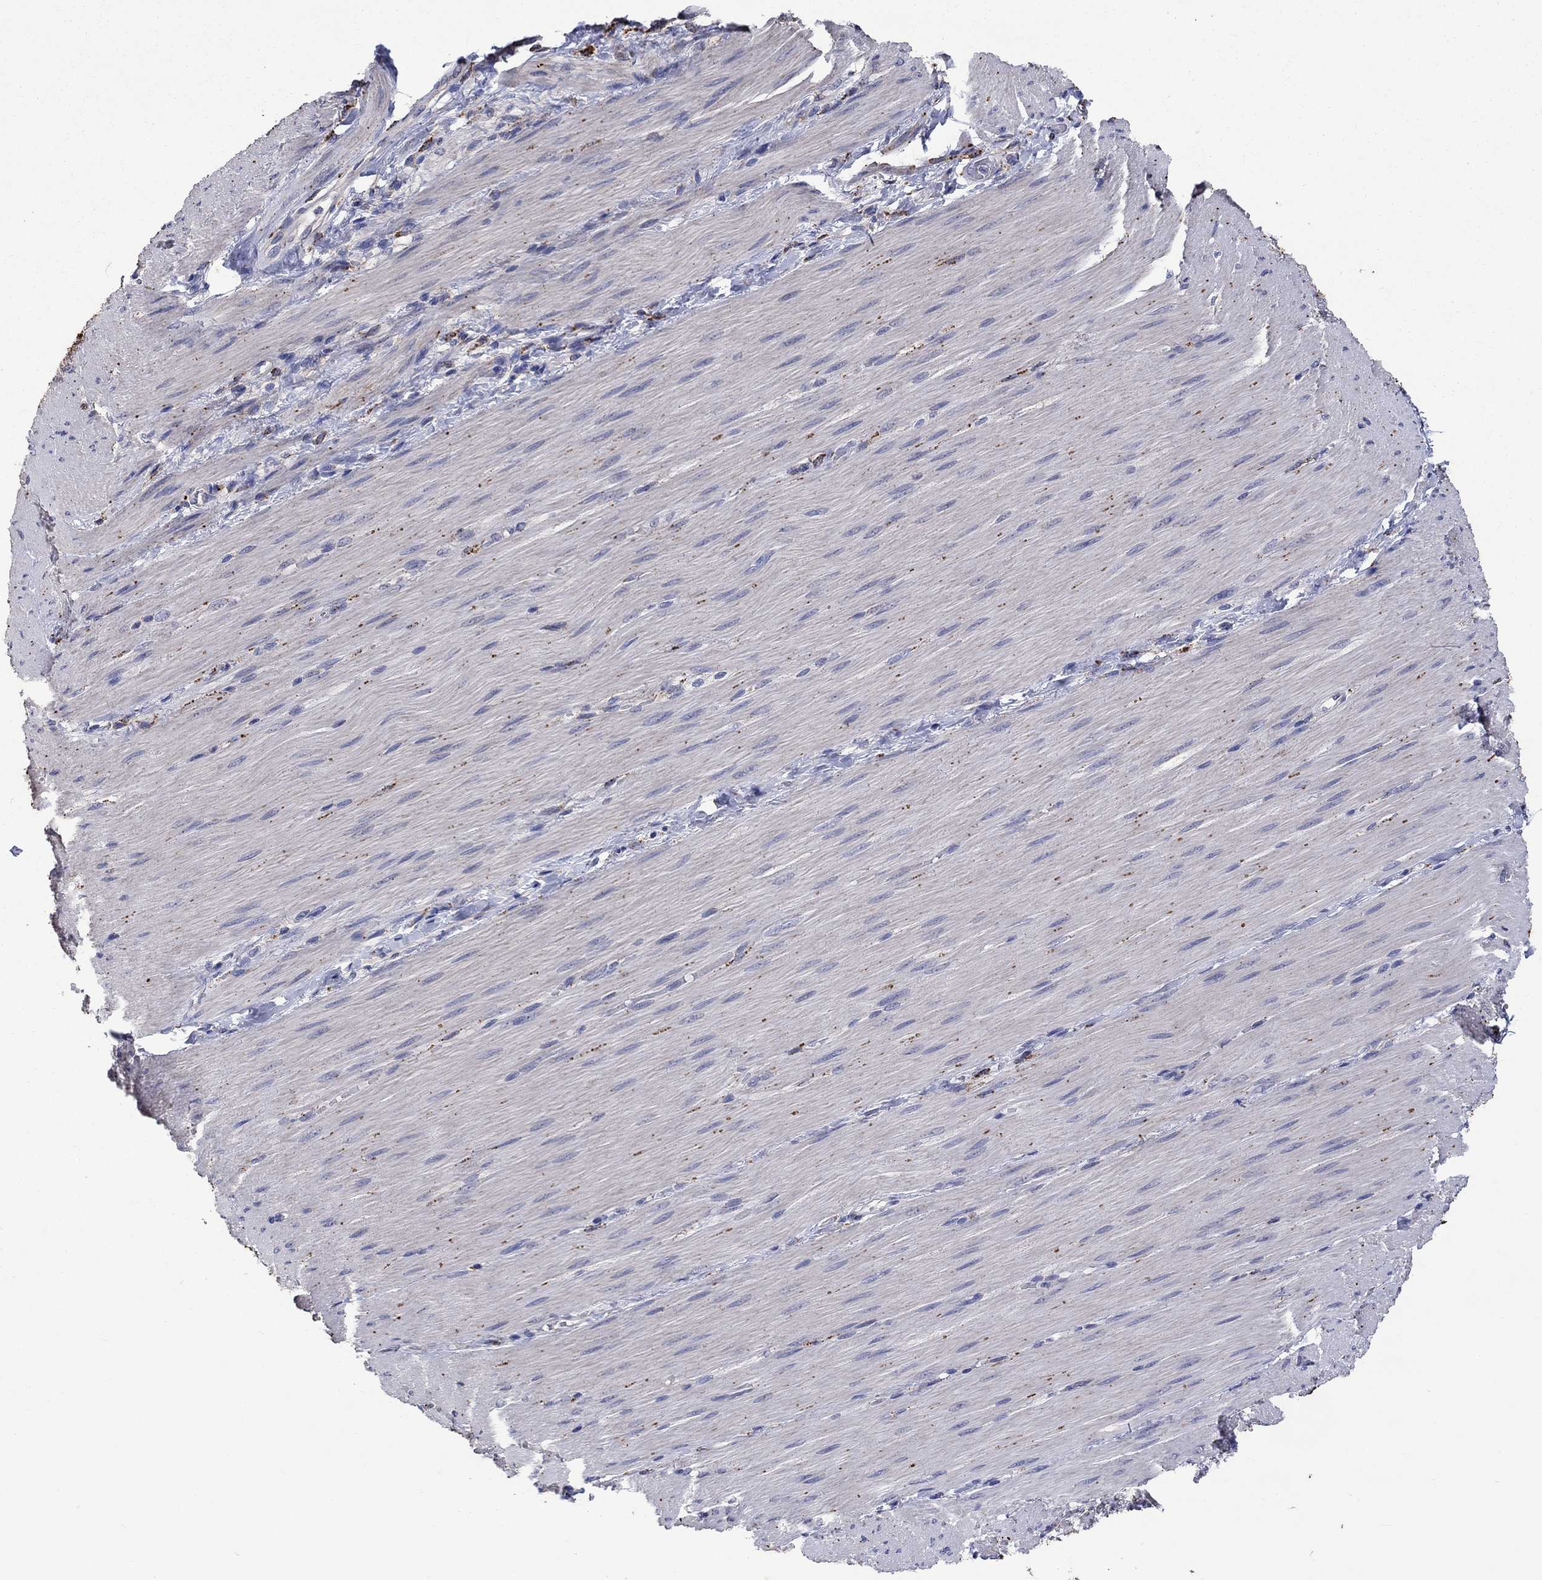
{"staining": {"intensity": "negative", "quantity": "none", "location": "none"}, "tissue": "adipose tissue", "cell_type": "Adipocytes", "image_type": "normal", "snomed": [{"axis": "morphology", "description": "Normal tissue, NOS"}, {"axis": "topography", "description": "Smooth muscle"}, {"axis": "topography", "description": "Duodenum"}, {"axis": "topography", "description": "Peripheral nerve tissue"}], "caption": "This image is of normal adipose tissue stained with immunohistochemistry (IHC) to label a protein in brown with the nuclei are counter-stained blue. There is no staining in adipocytes.", "gene": "CTSB", "patient": {"sex": "female", "age": 61}}